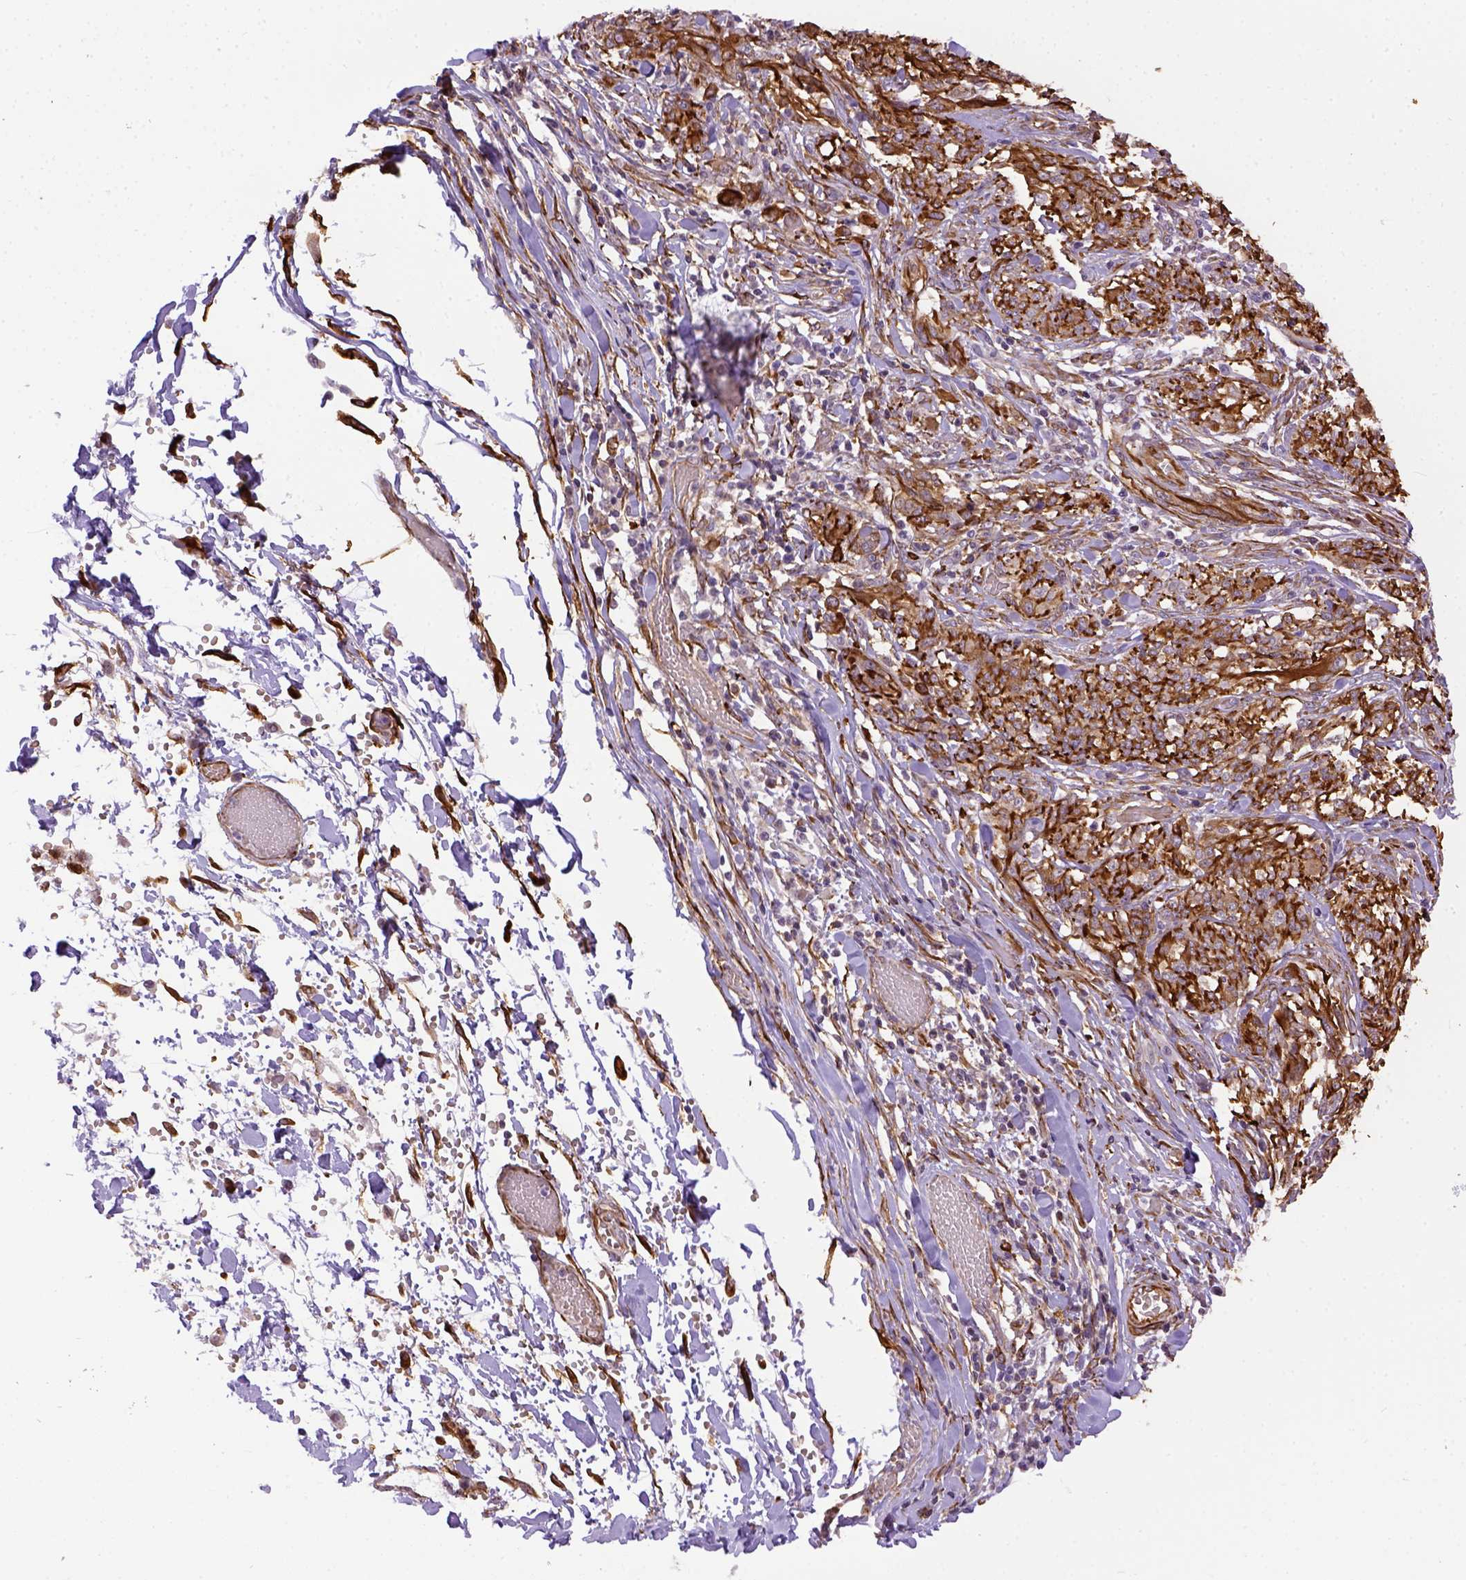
{"staining": {"intensity": "moderate", "quantity": ">75%", "location": "cytoplasmic/membranous"}, "tissue": "melanoma", "cell_type": "Tumor cells", "image_type": "cancer", "snomed": [{"axis": "morphology", "description": "Malignant melanoma, NOS"}, {"axis": "topography", "description": "Skin"}], "caption": "Melanoma tissue demonstrates moderate cytoplasmic/membranous expression in approximately >75% of tumor cells", "gene": "KAZN", "patient": {"sex": "female", "age": 91}}